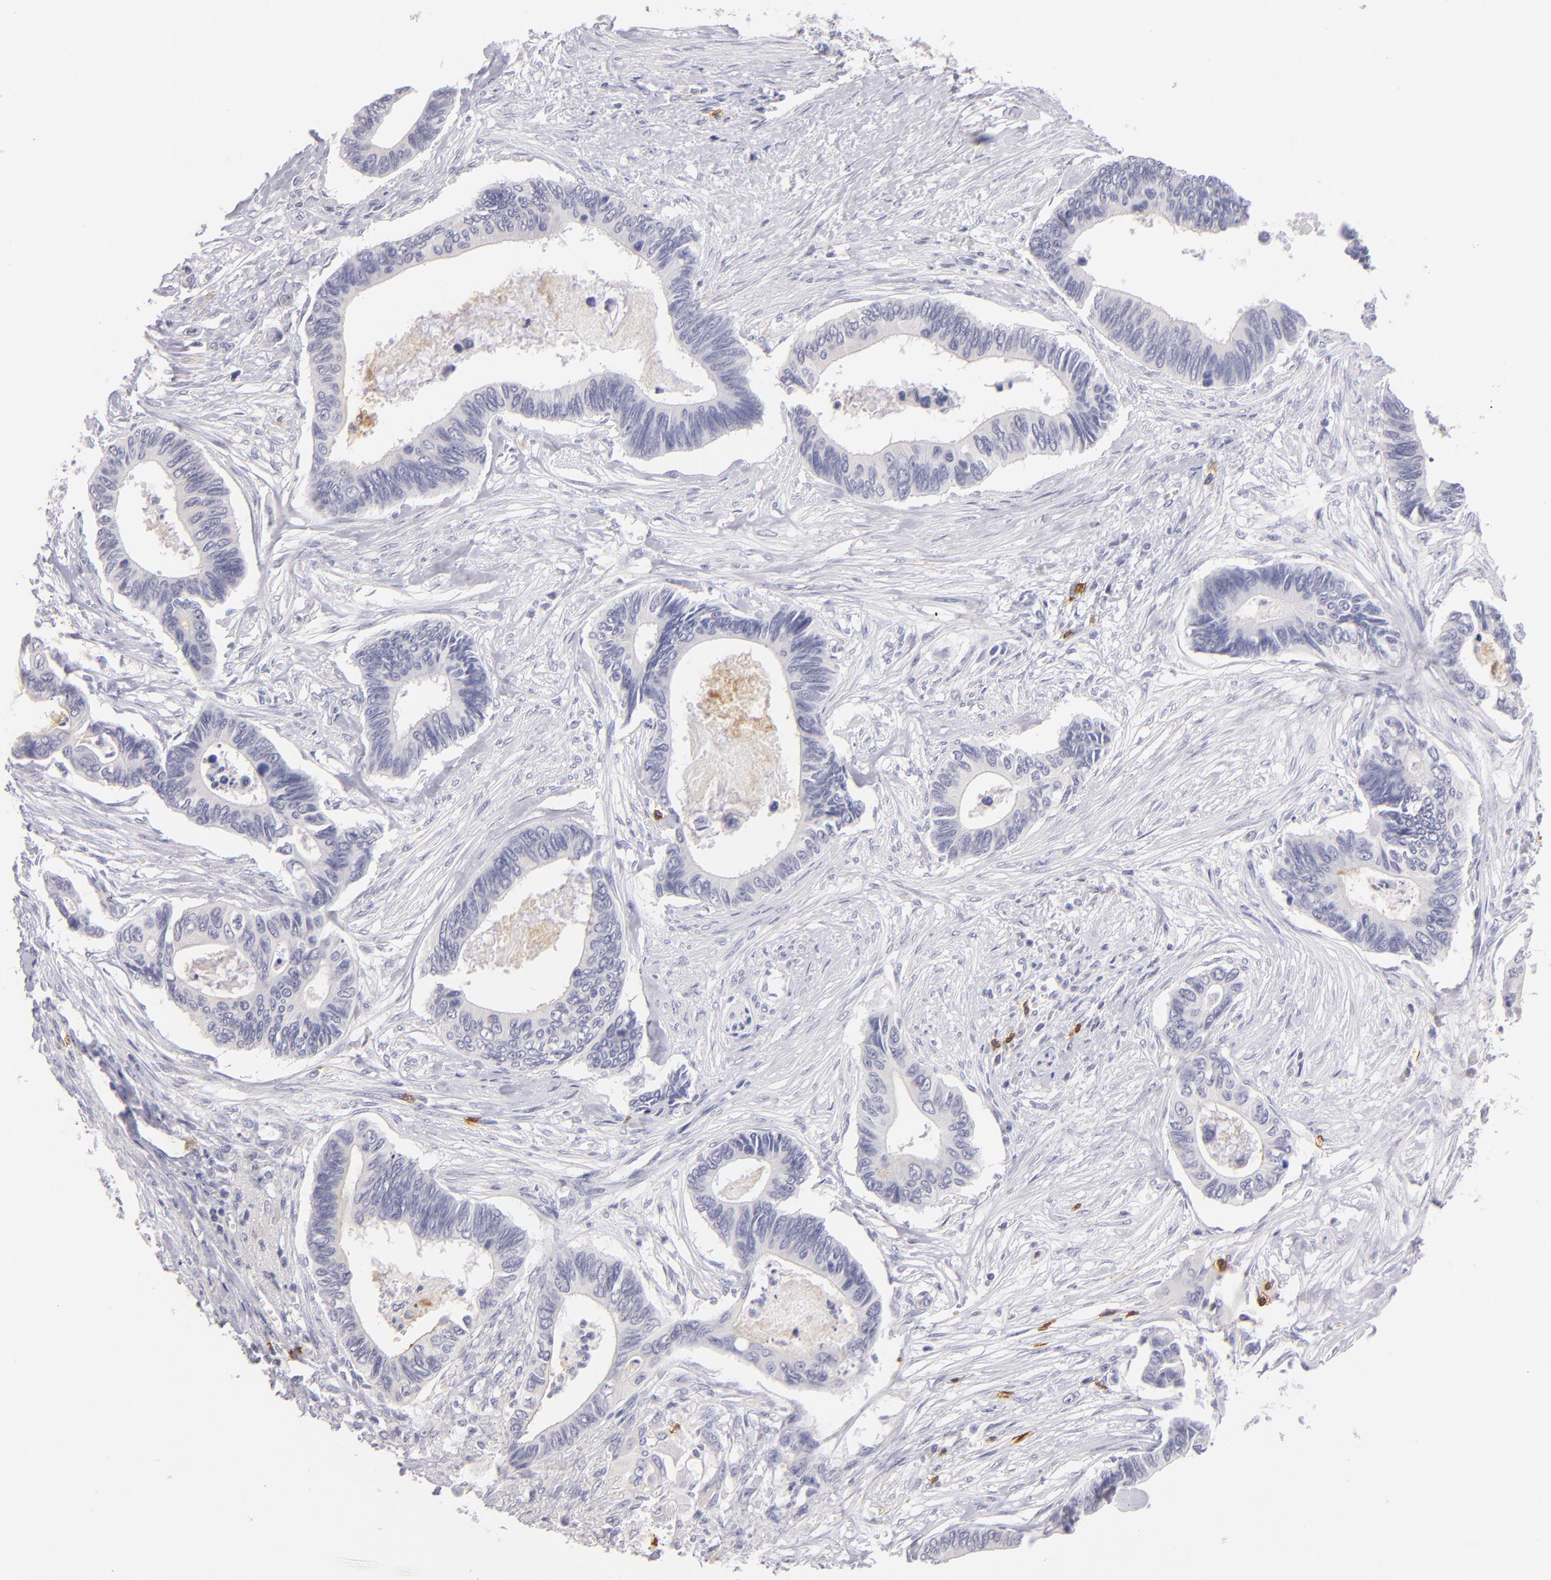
{"staining": {"intensity": "negative", "quantity": "none", "location": "none"}, "tissue": "pancreatic cancer", "cell_type": "Tumor cells", "image_type": "cancer", "snomed": [{"axis": "morphology", "description": "Adenocarcinoma, NOS"}, {"axis": "topography", "description": "Pancreas"}], "caption": "Human pancreatic cancer stained for a protein using IHC demonstrates no positivity in tumor cells.", "gene": "IL2RA", "patient": {"sex": "female", "age": 70}}